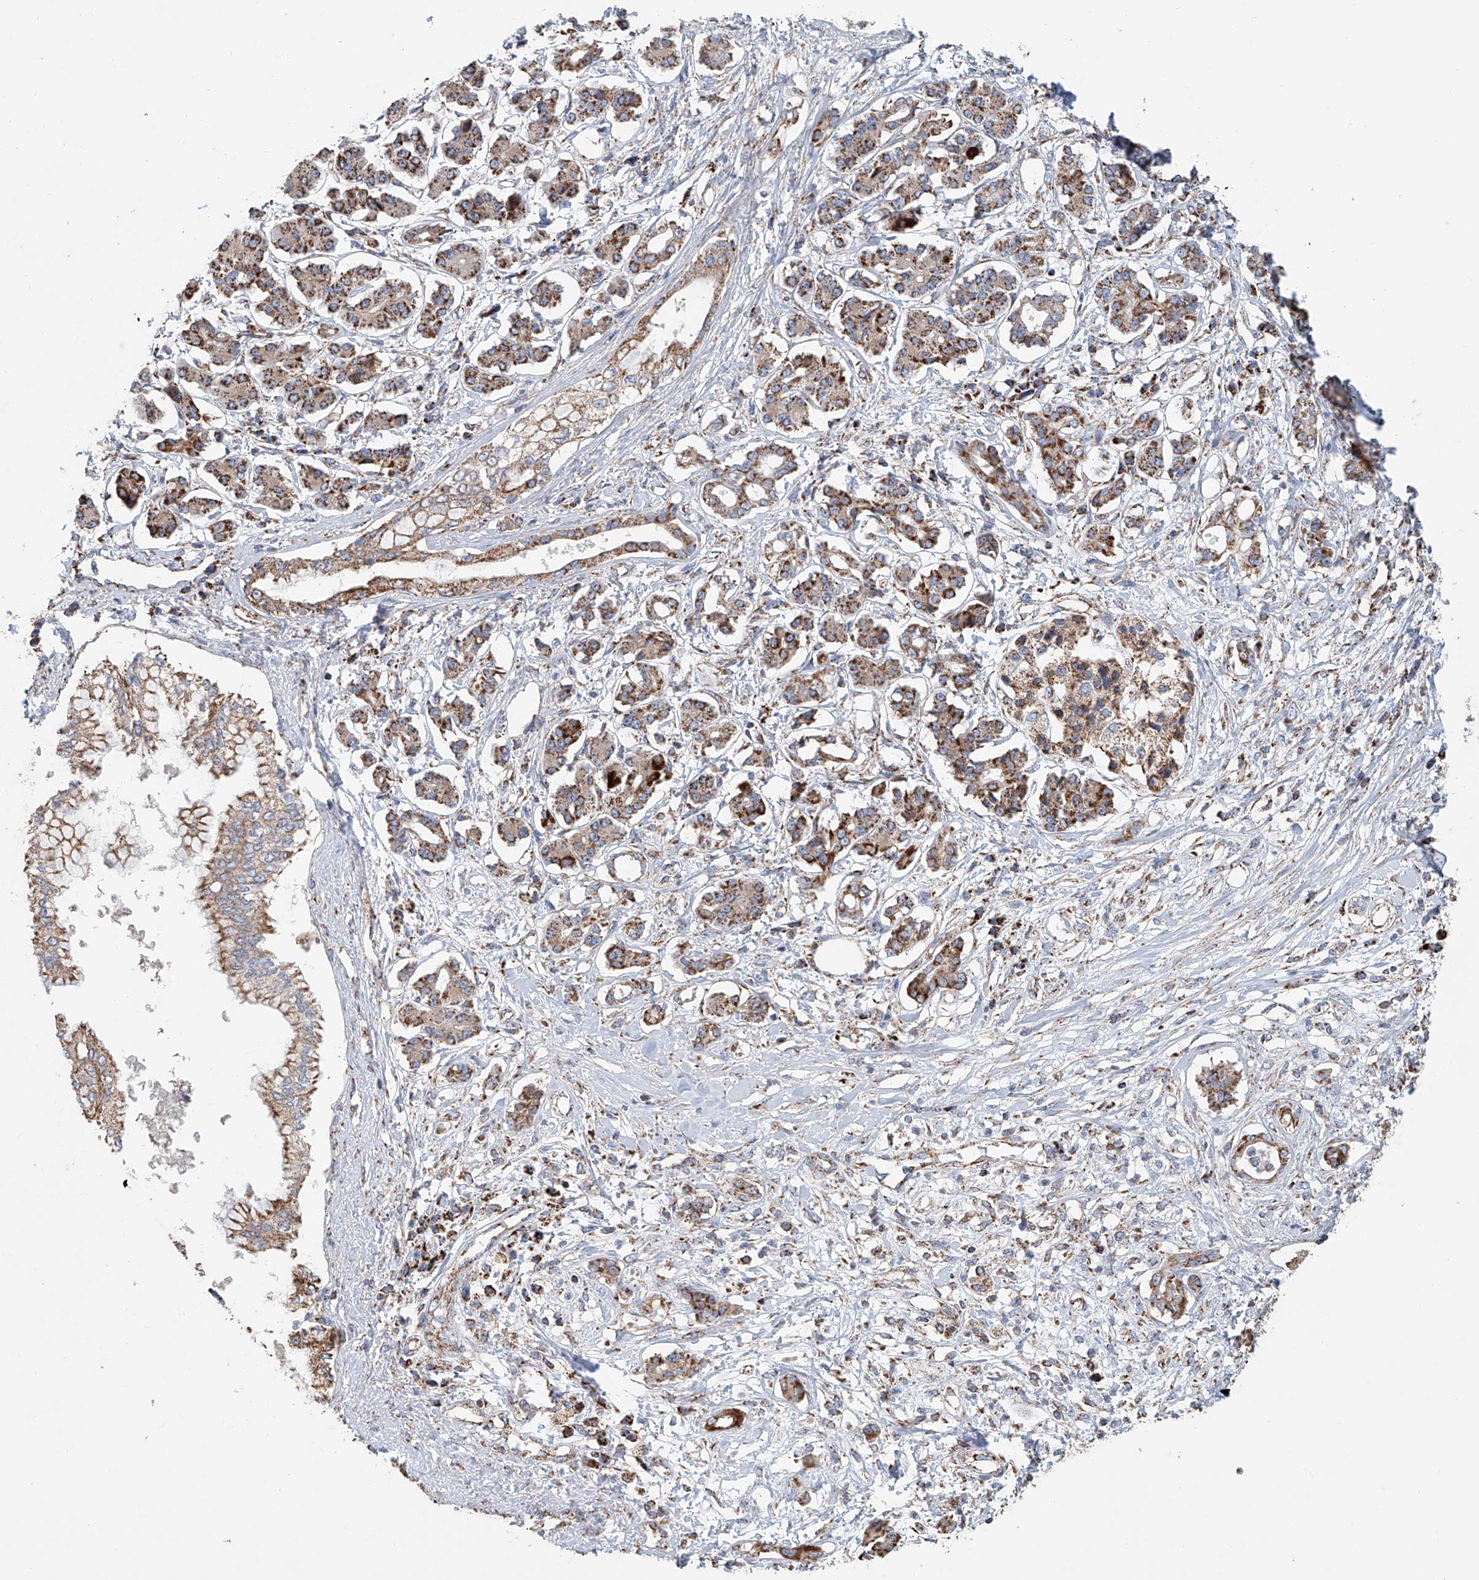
{"staining": {"intensity": "moderate", "quantity": "25%-75%", "location": "cytoplasmic/membranous"}, "tissue": "pancreatic cancer", "cell_type": "Tumor cells", "image_type": "cancer", "snomed": [{"axis": "morphology", "description": "Adenocarcinoma, NOS"}, {"axis": "topography", "description": "Pancreas"}], "caption": "IHC (DAB) staining of pancreatic adenocarcinoma shows moderate cytoplasmic/membranous protein positivity in about 25%-75% of tumor cells.", "gene": "MCL1", "patient": {"sex": "female", "age": 56}}